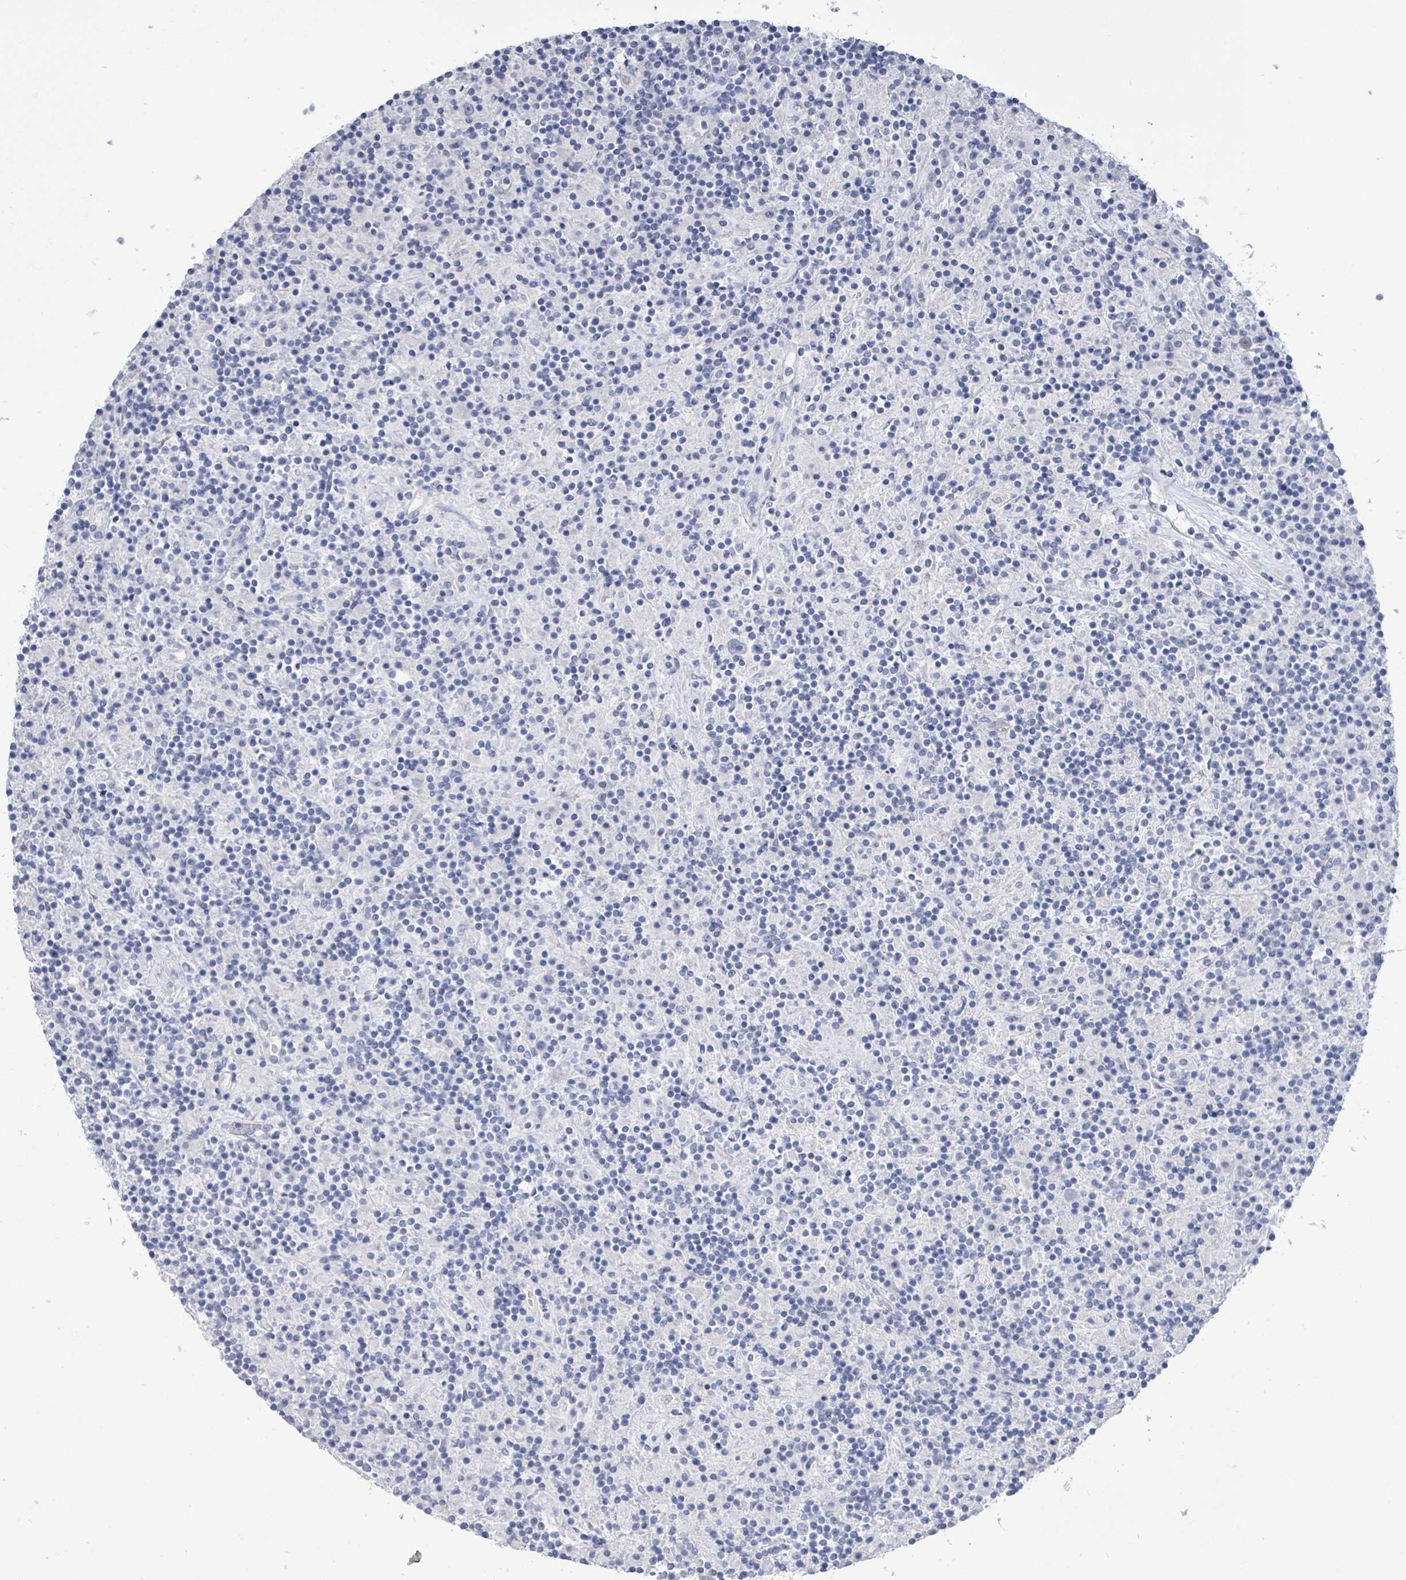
{"staining": {"intensity": "negative", "quantity": "none", "location": "none"}, "tissue": "lymphoma", "cell_type": "Tumor cells", "image_type": "cancer", "snomed": [{"axis": "morphology", "description": "Hodgkin's disease, NOS"}, {"axis": "topography", "description": "Lymph node"}], "caption": "This micrograph is of Hodgkin's disease stained with immunohistochemistry (IHC) to label a protein in brown with the nuclei are counter-stained blue. There is no staining in tumor cells.", "gene": "CT45A5", "patient": {"sex": "male", "age": 70}}